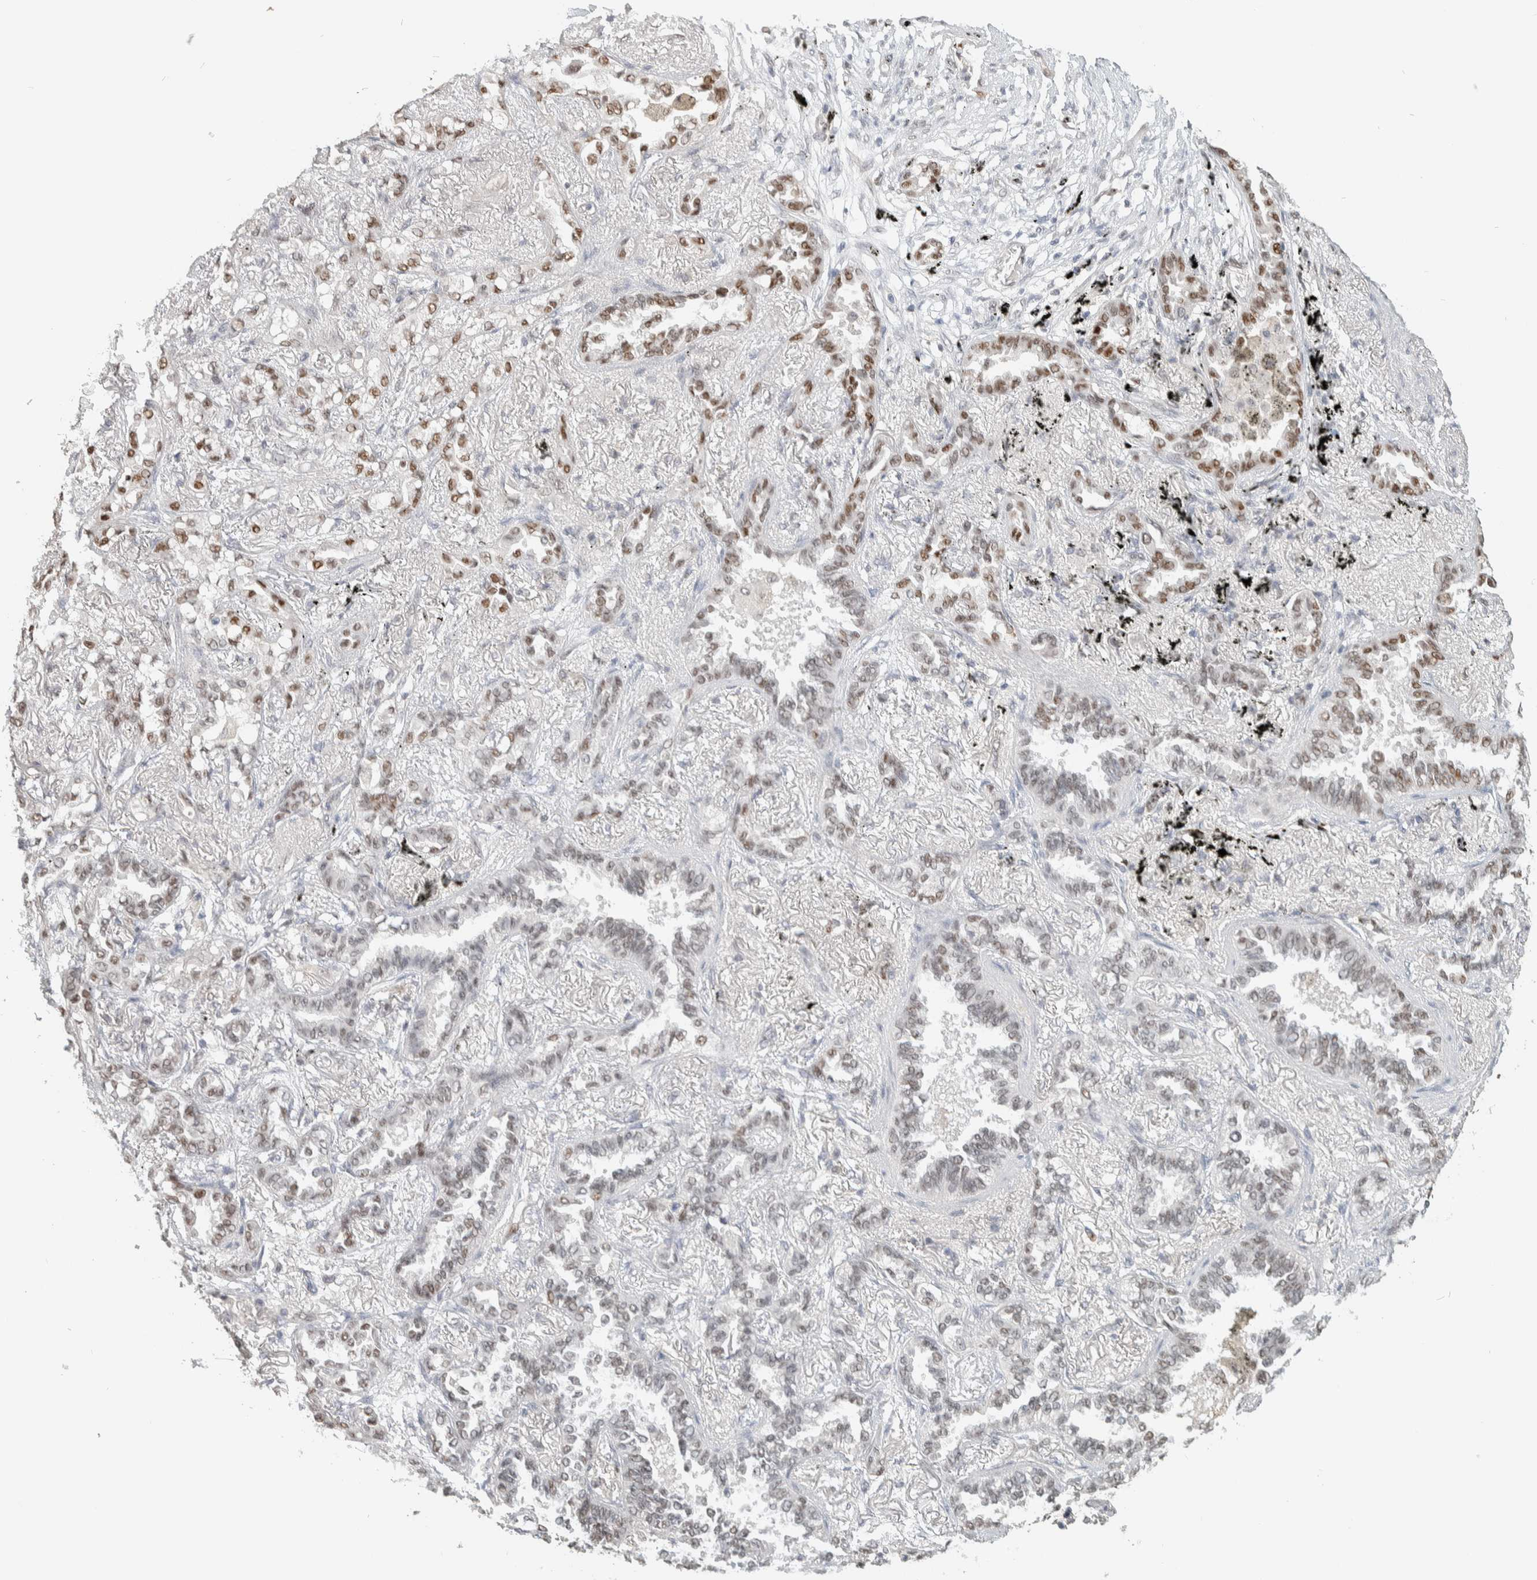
{"staining": {"intensity": "weak", "quantity": ">75%", "location": "nuclear"}, "tissue": "lung cancer", "cell_type": "Tumor cells", "image_type": "cancer", "snomed": [{"axis": "morphology", "description": "Adenocarcinoma, NOS"}, {"axis": "topography", "description": "Lung"}], "caption": "Tumor cells display low levels of weak nuclear expression in about >75% of cells in adenocarcinoma (lung). (Stains: DAB in brown, nuclei in blue, Microscopy: brightfield microscopy at high magnification).", "gene": "PUS7", "patient": {"sex": "male", "age": 59}}